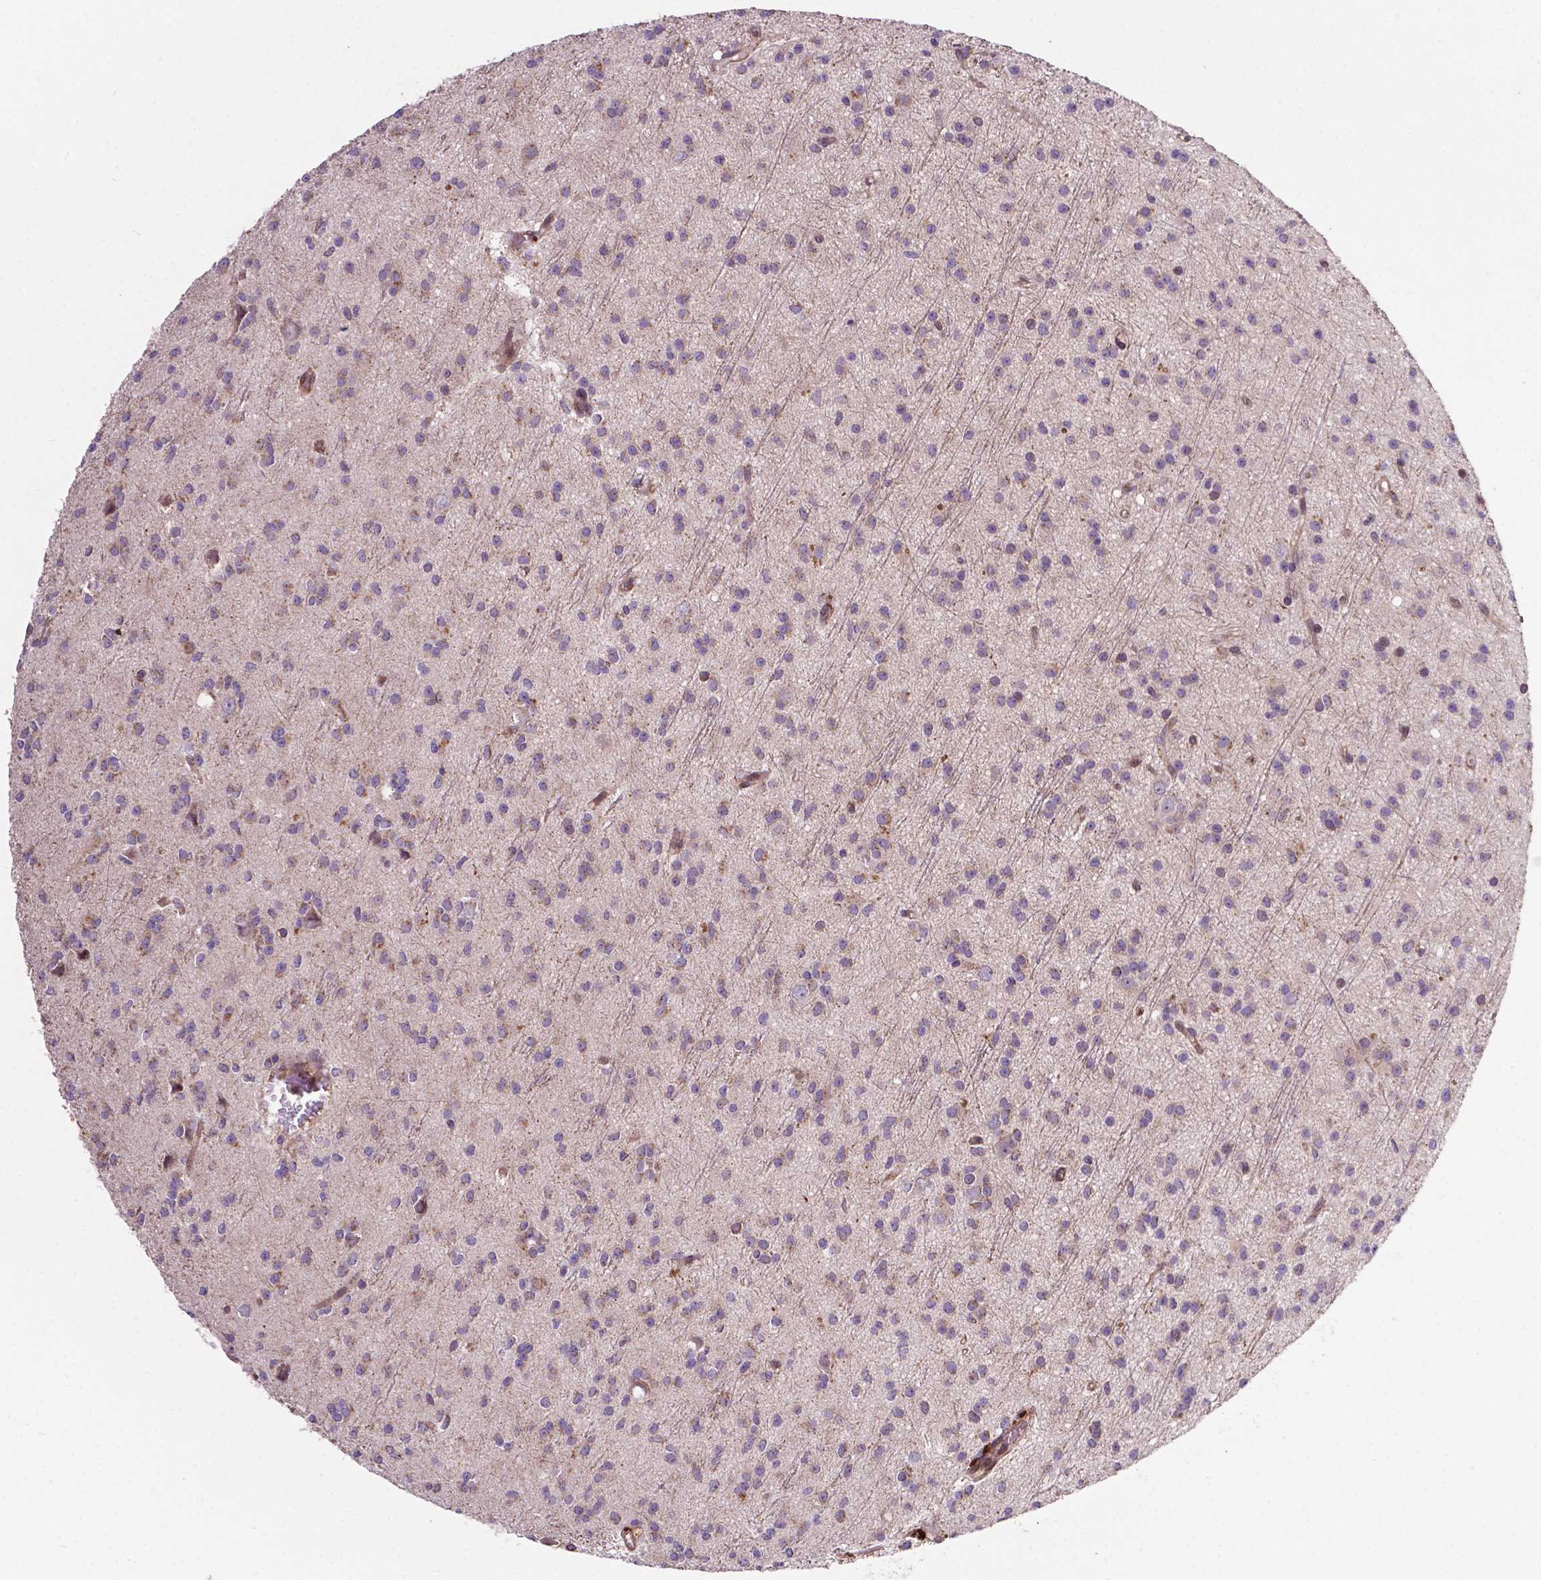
{"staining": {"intensity": "negative", "quantity": "none", "location": "none"}, "tissue": "glioma", "cell_type": "Tumor cells", "image_type": "cancer", "snomed": [{"axis": "morphology", "description": "Glioma, malignant, Low grade"}, {"axis": "topography", "description": "Brain"}], "caption": "This is an IHC photomicrograph of human malignant glioma (low-grade). There is no staining in tumor cells.", "gene": "SPNS2", "patient": {"sex": "male", "age": 27}}